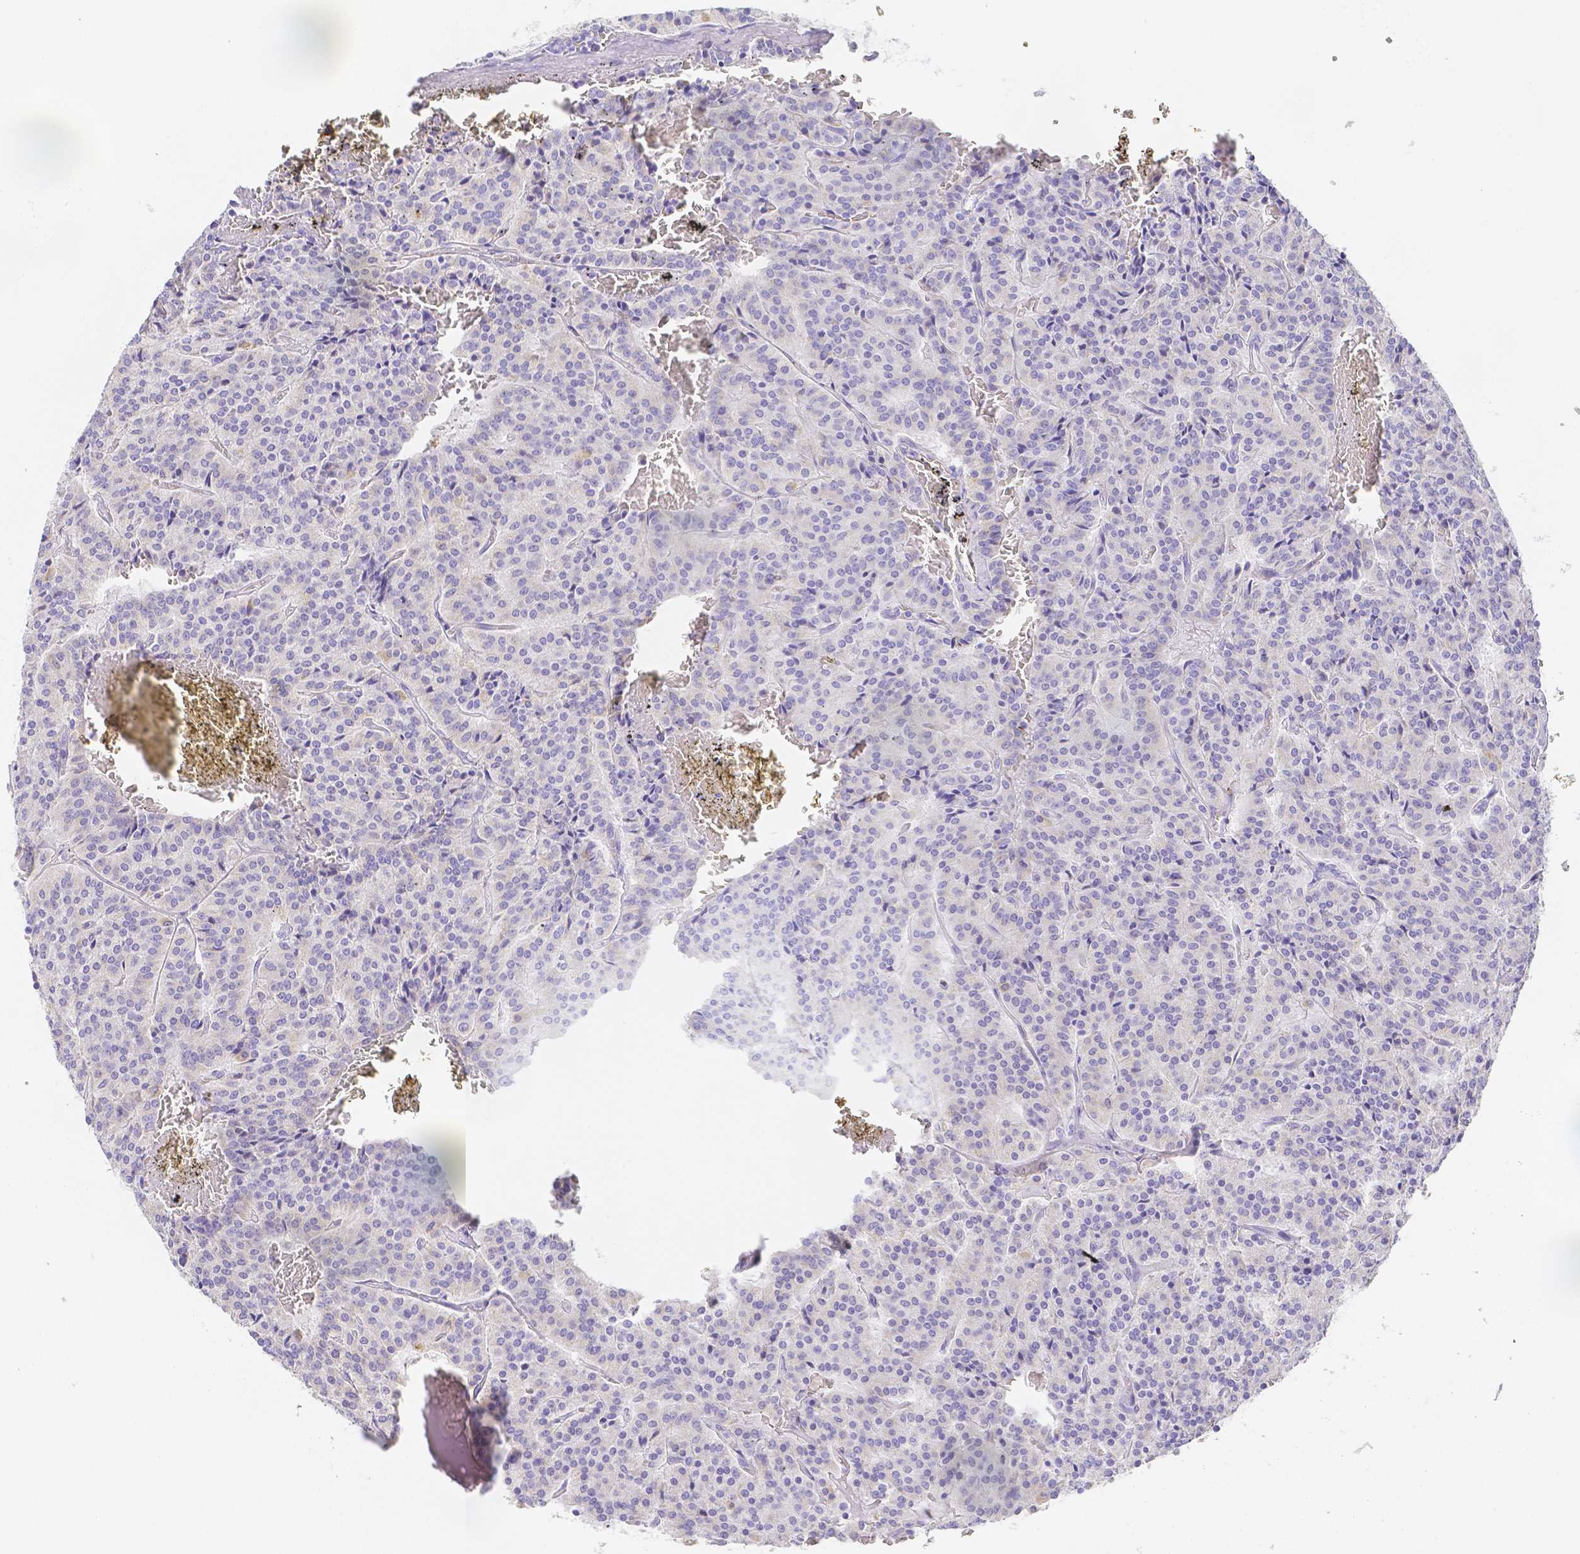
{"staining": {"intensity": "negative", "quantity": "none", "location": "none"}, "tissue": "carcinoid", "cell_type": "Tumor cells", "image_type": "cancer", "snomed": [{"axis": "morphology", "description": "Carcinoid, malignant, NOS"}, {"axis": "topography", "description": "Lung"}], "caption": "Tumor cells are negative for protein expression in human carcinoid (malignant).", "gene": "ZG16B", "patient": {"sex": "male", "age": 70}}